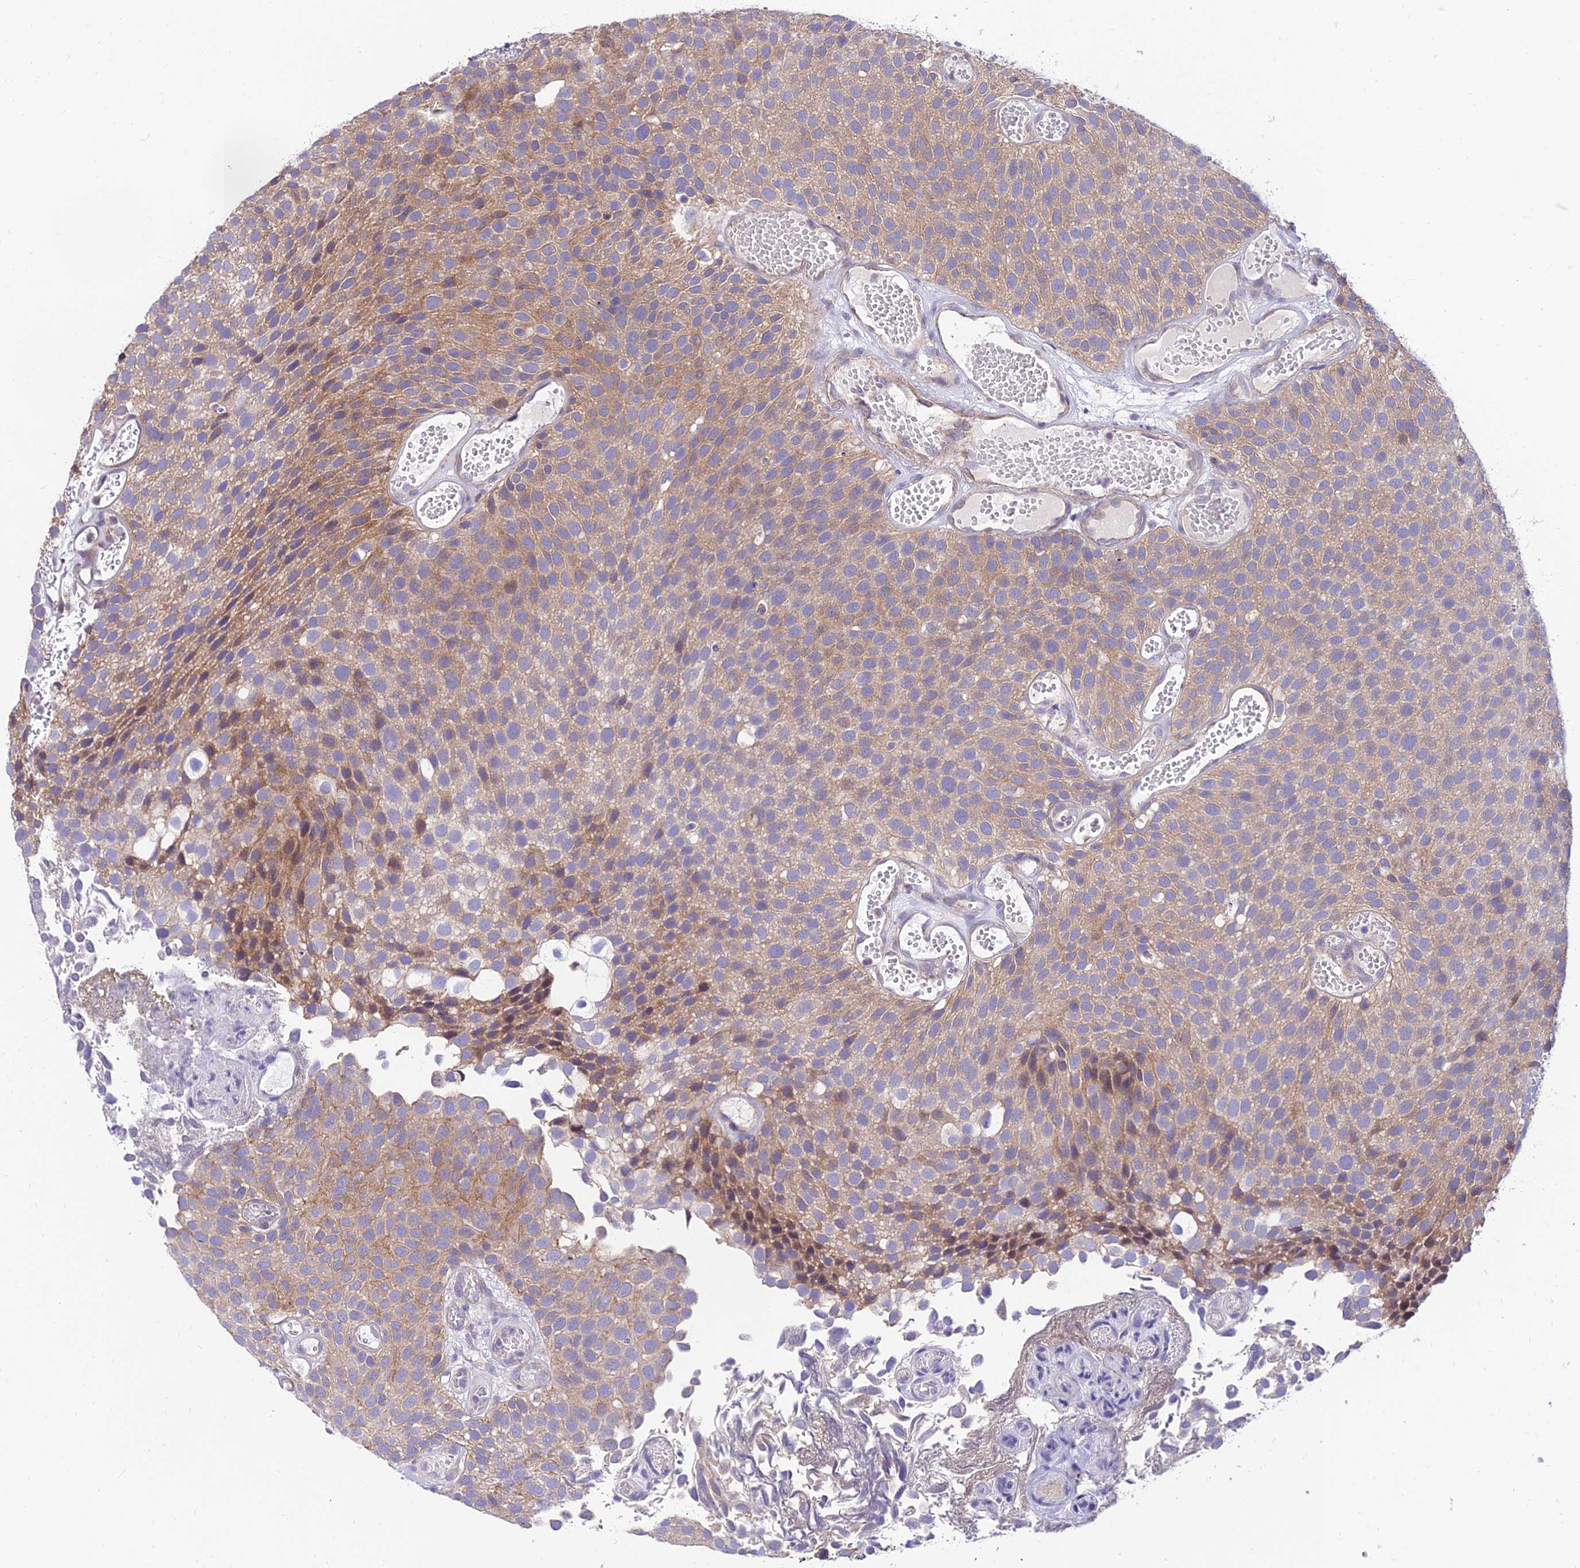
{"staining": {"intensity": "weak", "quantity": "25%-75%", "location": "cytoplasmic/membranous"}, "tissue": "urothelial cancer", "cell_type": "Tumor cells", "image_type": "cancer", "snomed": [{"axis": "morphology", "description": "Urothelial carcinoma, Low grade"}, {"axis": "topography", "description": "Urinary bladder"}], "caption": "The immunohistochemical stain highlights weak cytoplasmic/membranous positivity in tumor cells of low-grade urothelial carcinoma tissue. (Brightfield microscopy of DAB IHC at high magnification).", "gene": "C6orf132", "patient": {"sex": "male", "age": 89}}